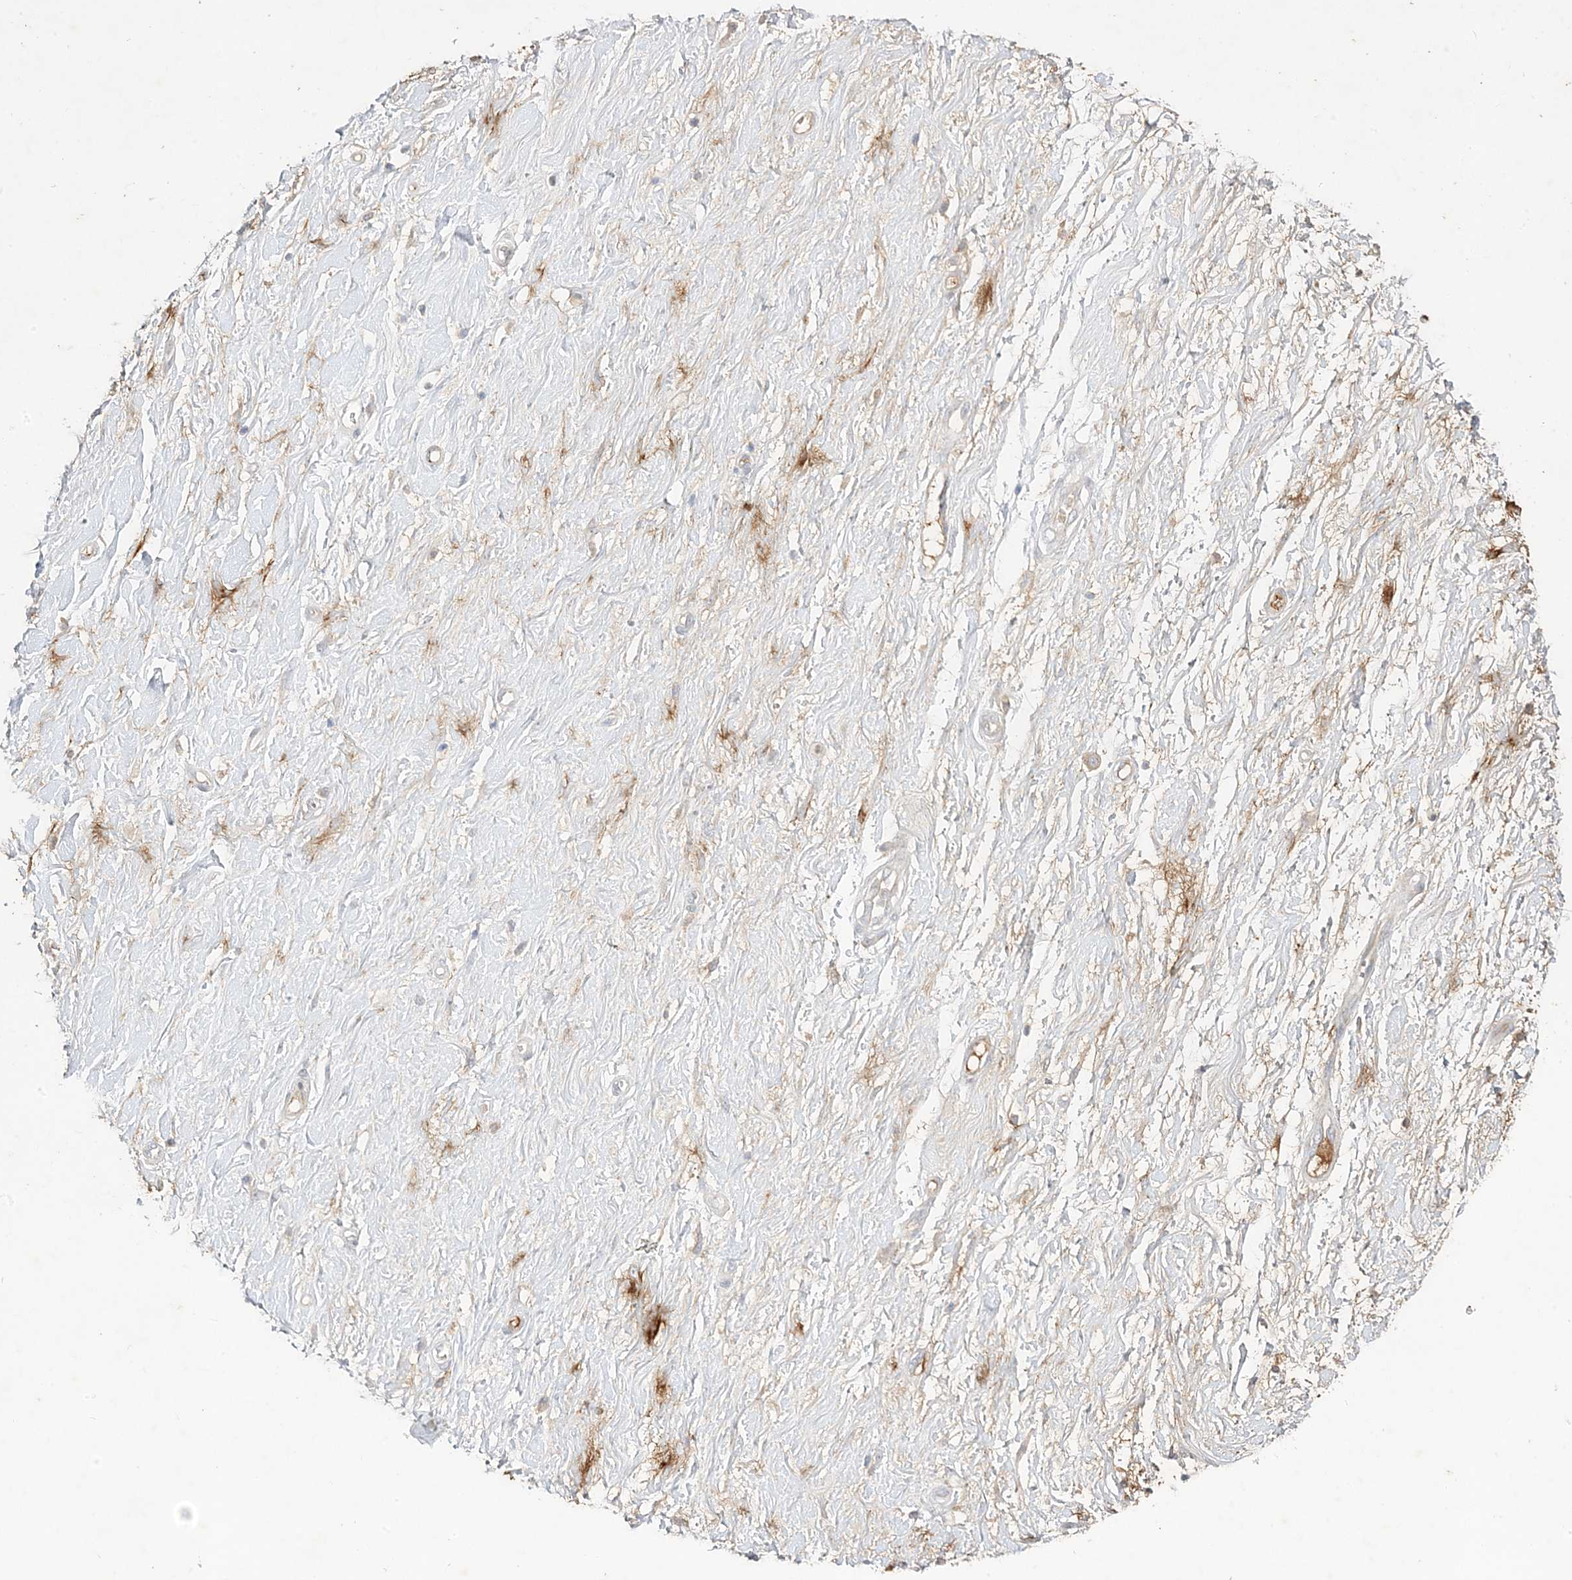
{"staining": {"intensity": "negative", "quantity": "none", "location": "none"}, "tissue": "adipose tissue", "cell_type": "Adipocytes", "image_type": "normal", "snomed": [{"axis": "morphology", "description": "Normal tissue, NOS"}, {"axis": "morphology", "description": "Adenocarcinoma, NOS"}, {"axis": "topography", "description": "Pancreas"}, {"axis": "topography", "description": "Peripheral nerve tissue"}], "caption": "Protein analysis of unremarkable adipose tissue displays no significant positivity in adipocytes.", "gene": "TRANK1", "patient": {"sex": "male", "age": 59}}